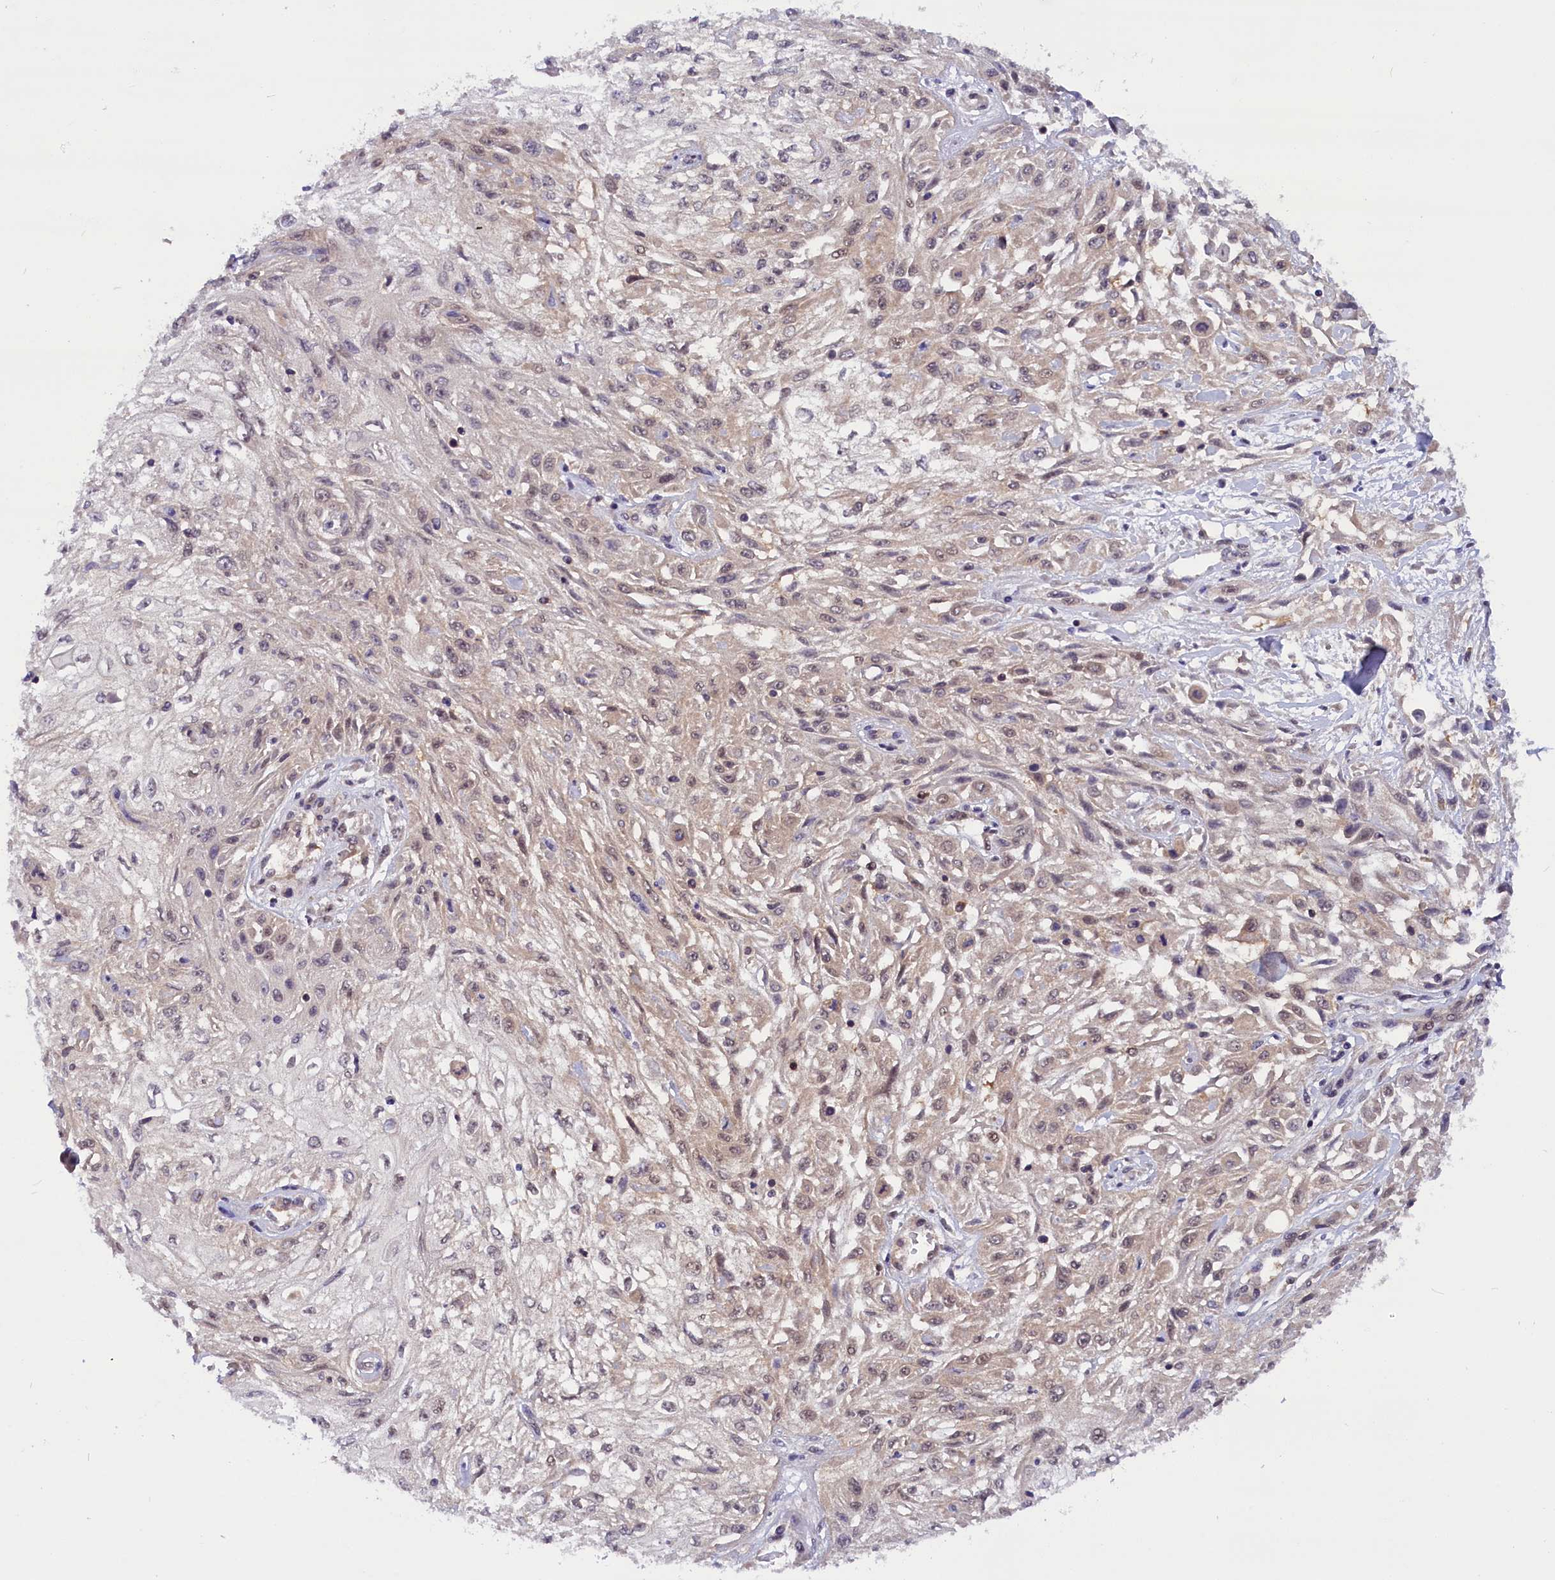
{"staining": {"intensity": "negative", "quantity": "none", "location": "none"}, "tissue": "skin cancer", "cell_type": "Tumor cells", "image_type": "cancer", "snomed": [{"axis": "morphology", "description": "Squamous cell carcinoma, NOS"}, {"axis": "morphology", "description": "Squamous cell carcinoma, metastatic, NOS"}, {"axis": "topography", "description": "Skin"}, {"axis": "topography", "description": "Lymph node"}], "caption": "High power microscopy photomicrograph of an immunohistochemistry micrograph of metastatic squamous cell carcinoma (skin), revealing no significant positivity in tumor cells.", "gene": "TBCB", "patient": {"sex": "male", "age": 75}}